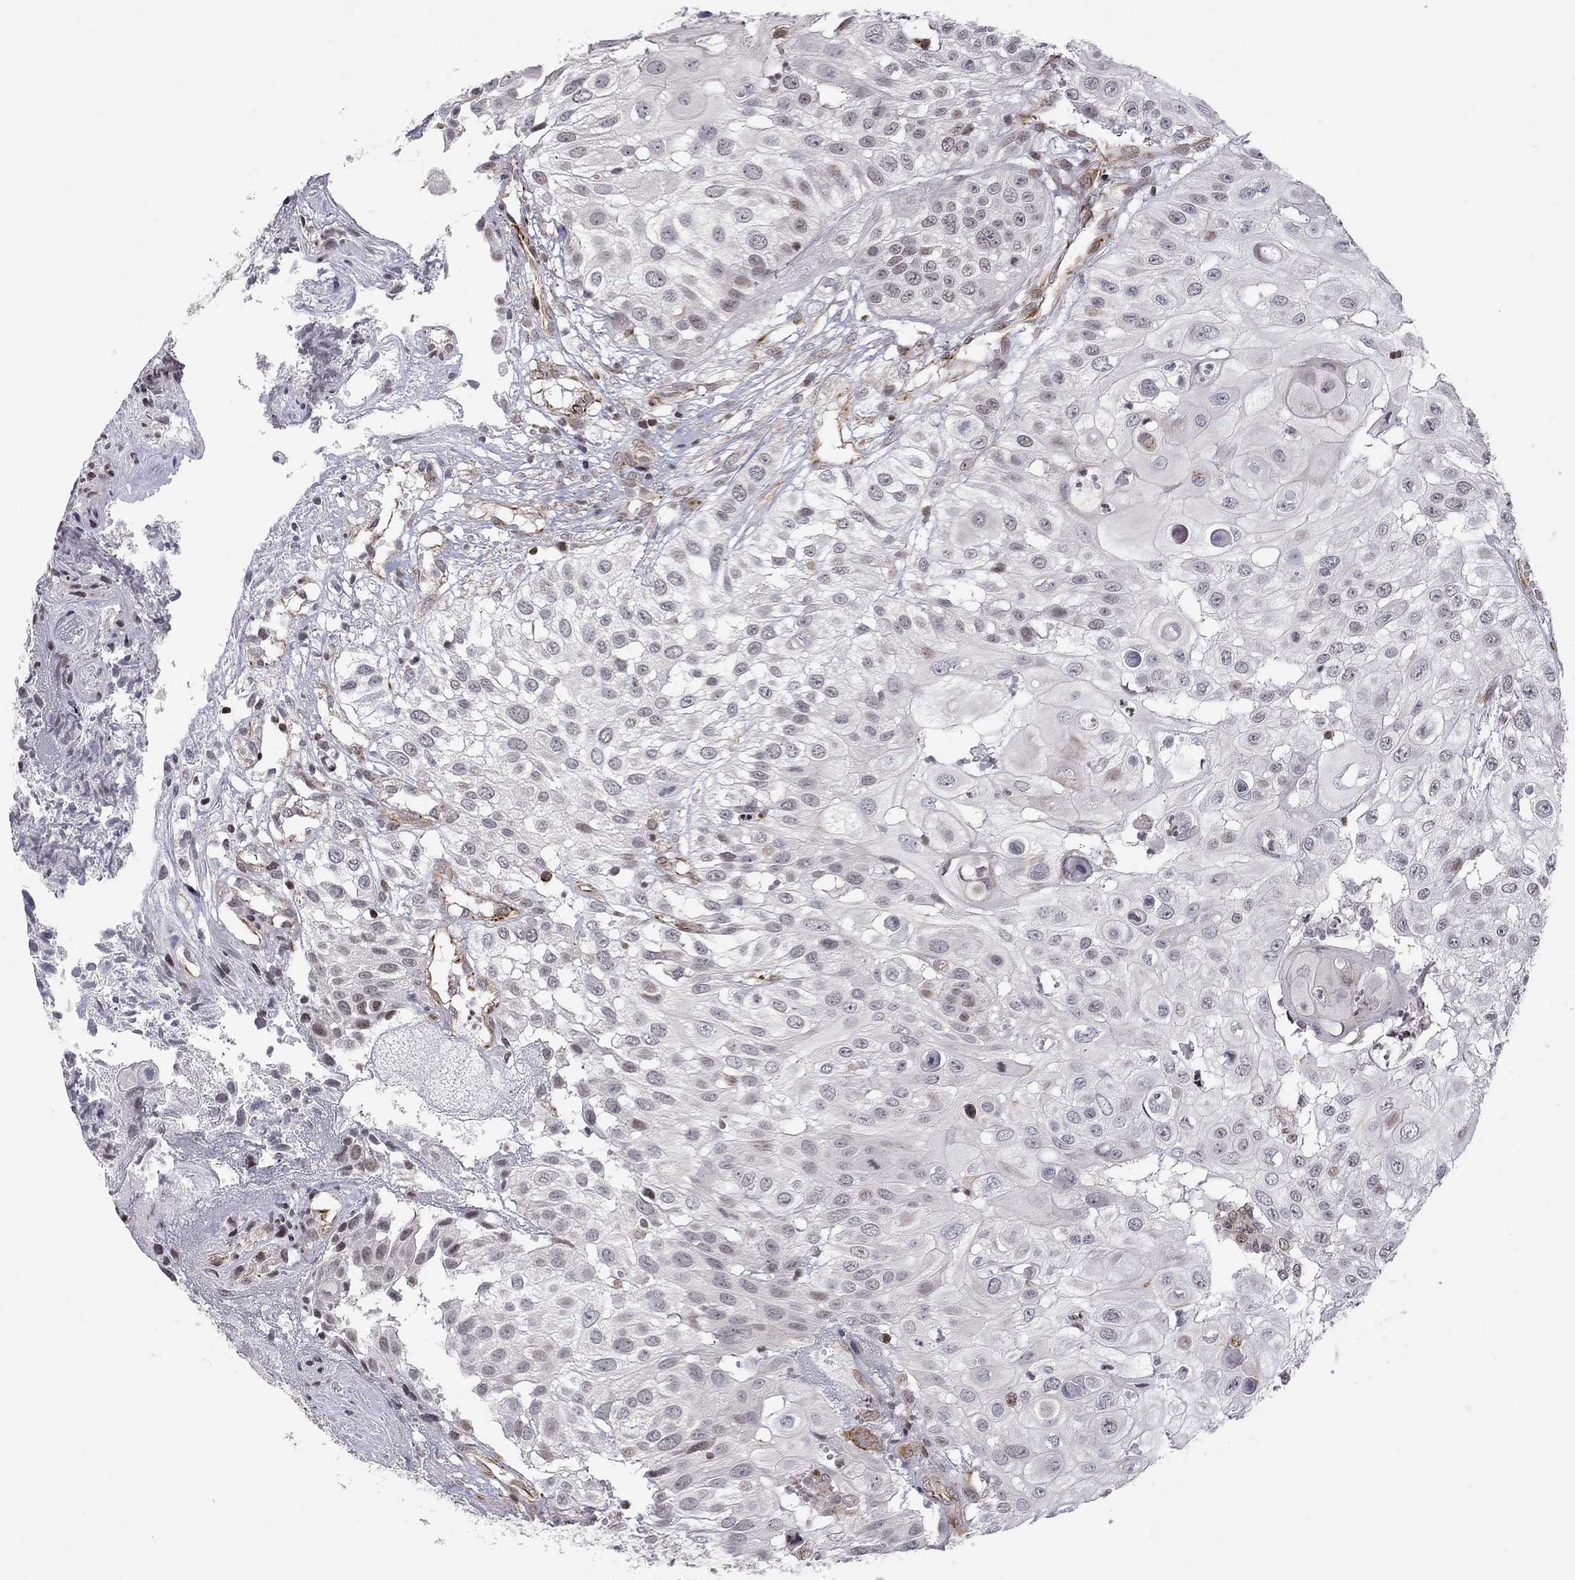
{"staining": {"intensity": "weak", "quantity": "<25%", "location": "nuclear"}, "tissue": "urothelial cancer", "cell_type": "Tumor cells", "image_type": "cancer", "snomed": [{"axis": "morphology", "description": "Urothelial carcinoma, High grade"}, {"axis": "topography", "description": "Urinary bladder"}], "caption": "DAB immunohistochemical staining of human urothelial cancer demonstrates no significant staining in tumor cells.", "gene": "MTNR1B", "patient": {"sex": "female", "age": 79}}